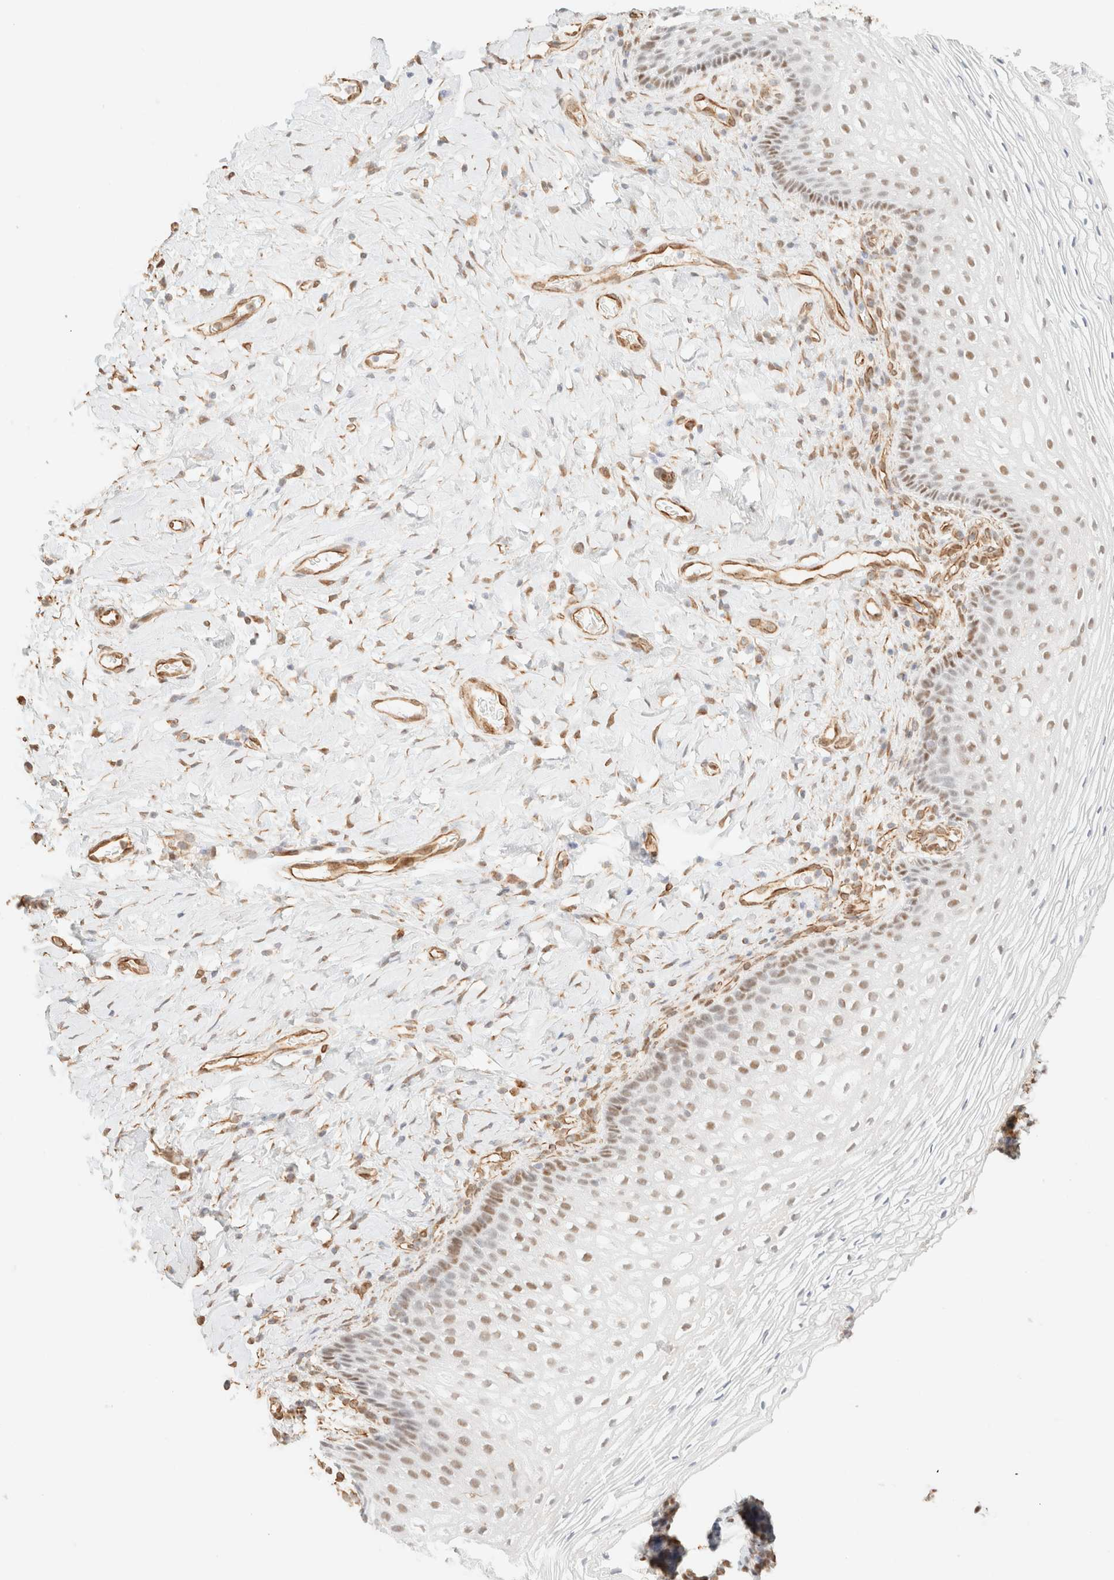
{"staining": {"intensity": "moderate", "quantity": "<25%", "location": "nuclear"}, "tissue": "vagina", "cell_type": "Squamous epithelial cells", "image_type": "normal", "snomed": [{"axis": "morphology", "description": "Normal tissue, NOS"}, {"axis": "topography", "description": "Vagina"}], "caption": "High-magnification brightfield microscopy of normal vagina stained with DAB (brown) and counterstained with hematoxylin (blue). squamous epithelial cells exhibit moderate nuclear expression is identified in approximately<25% of cells.", "gene": "ZSCAN18", "patient": {"sex": "female", "age": 60}}